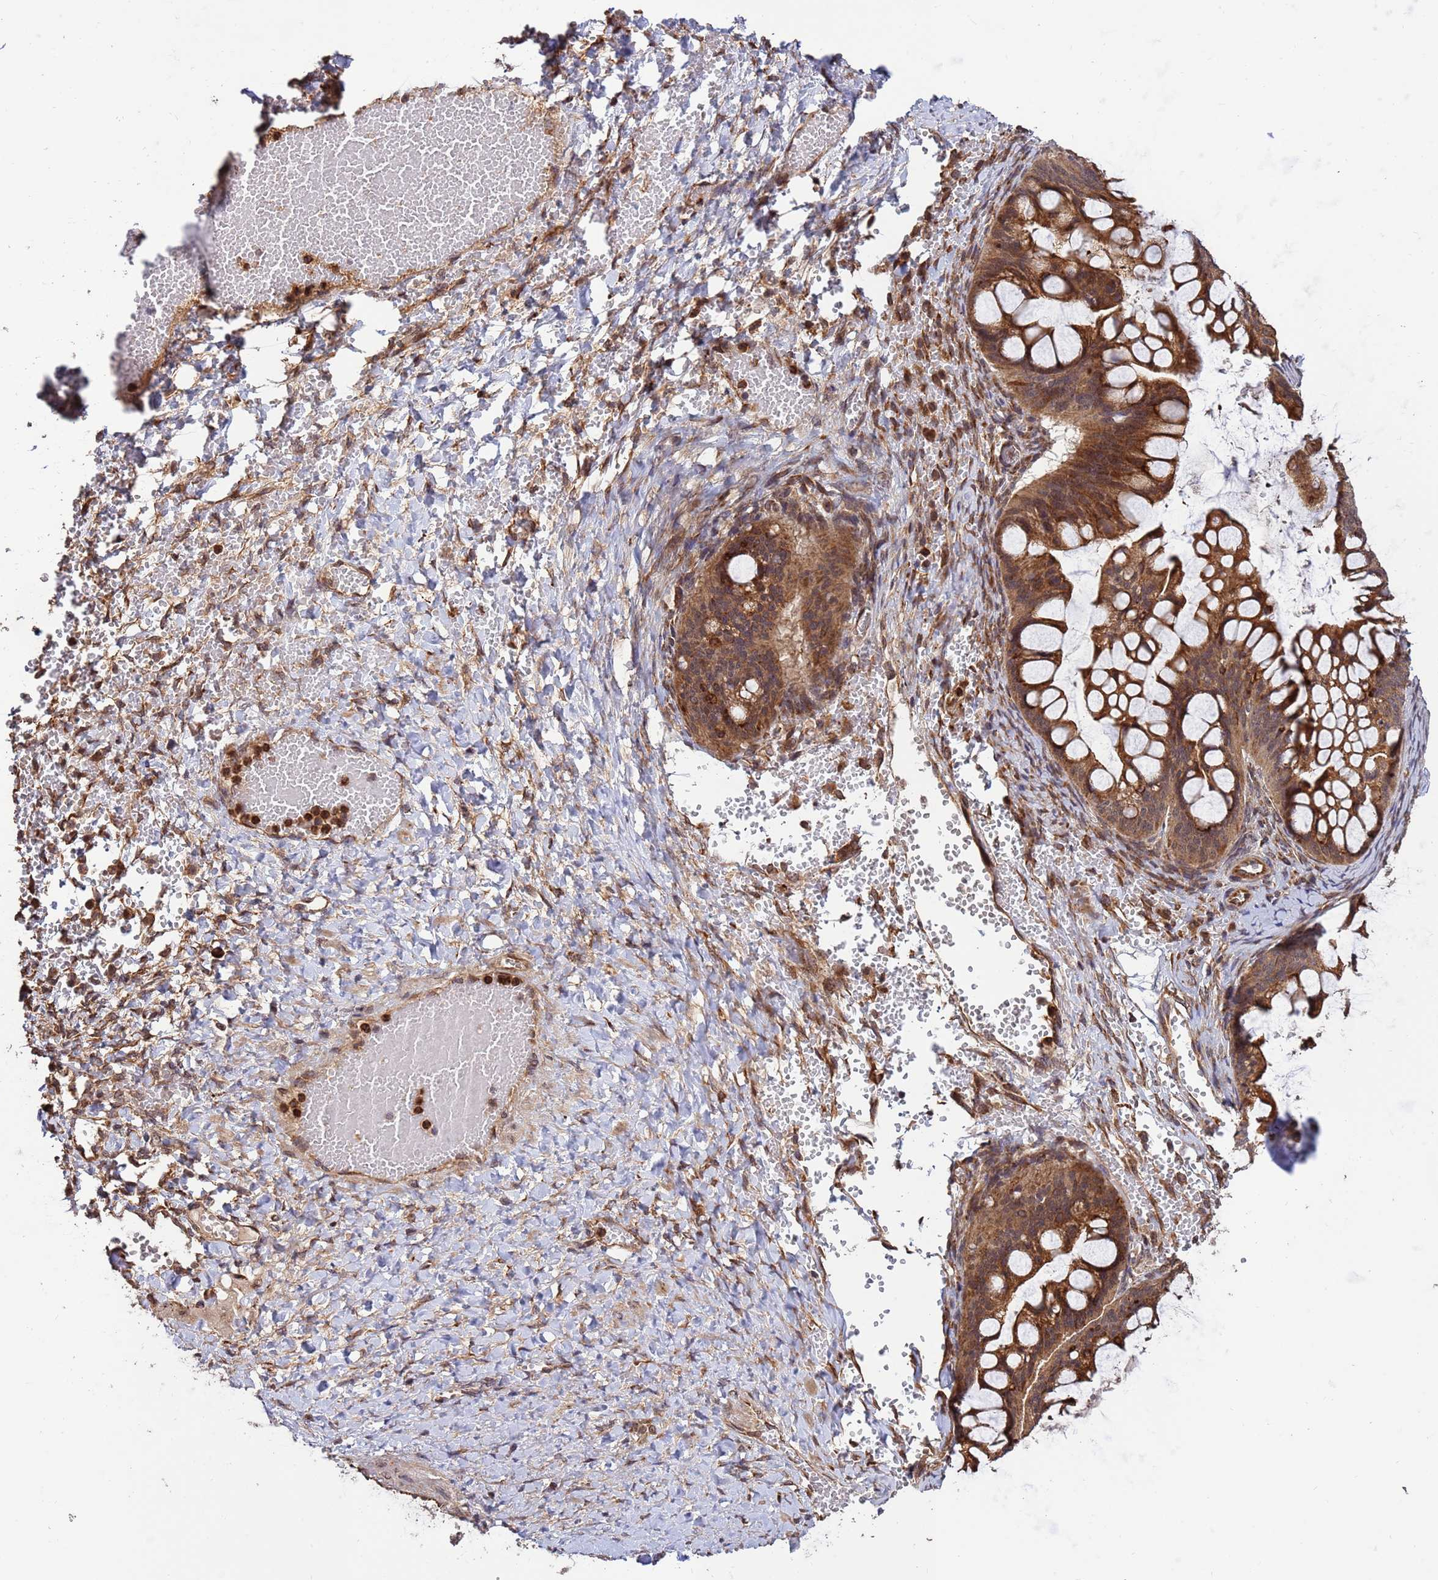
{"staining": {"intensity": "moderate", "quantity": ">75%", "location": "cytoplasmic/membranous"}, "tissue": "ovarian cancer", "cell_type": "Tumor cells", "image_type": "cancer", "snomed": [{"axis": "morphology", "description": "Cystadenocarcinoma, mucinous, NOS"}, {"axis": "topography", "description": "Ovary"}], "caption": "This is a photomicrograph of immunohistochemistry staining of ovarian cancer, which shows moderate positivity in the cytoplasmic/membranous of tumor cells.", "gene": "ZNF619", "patient": {"sex": "female", "age": 73}}